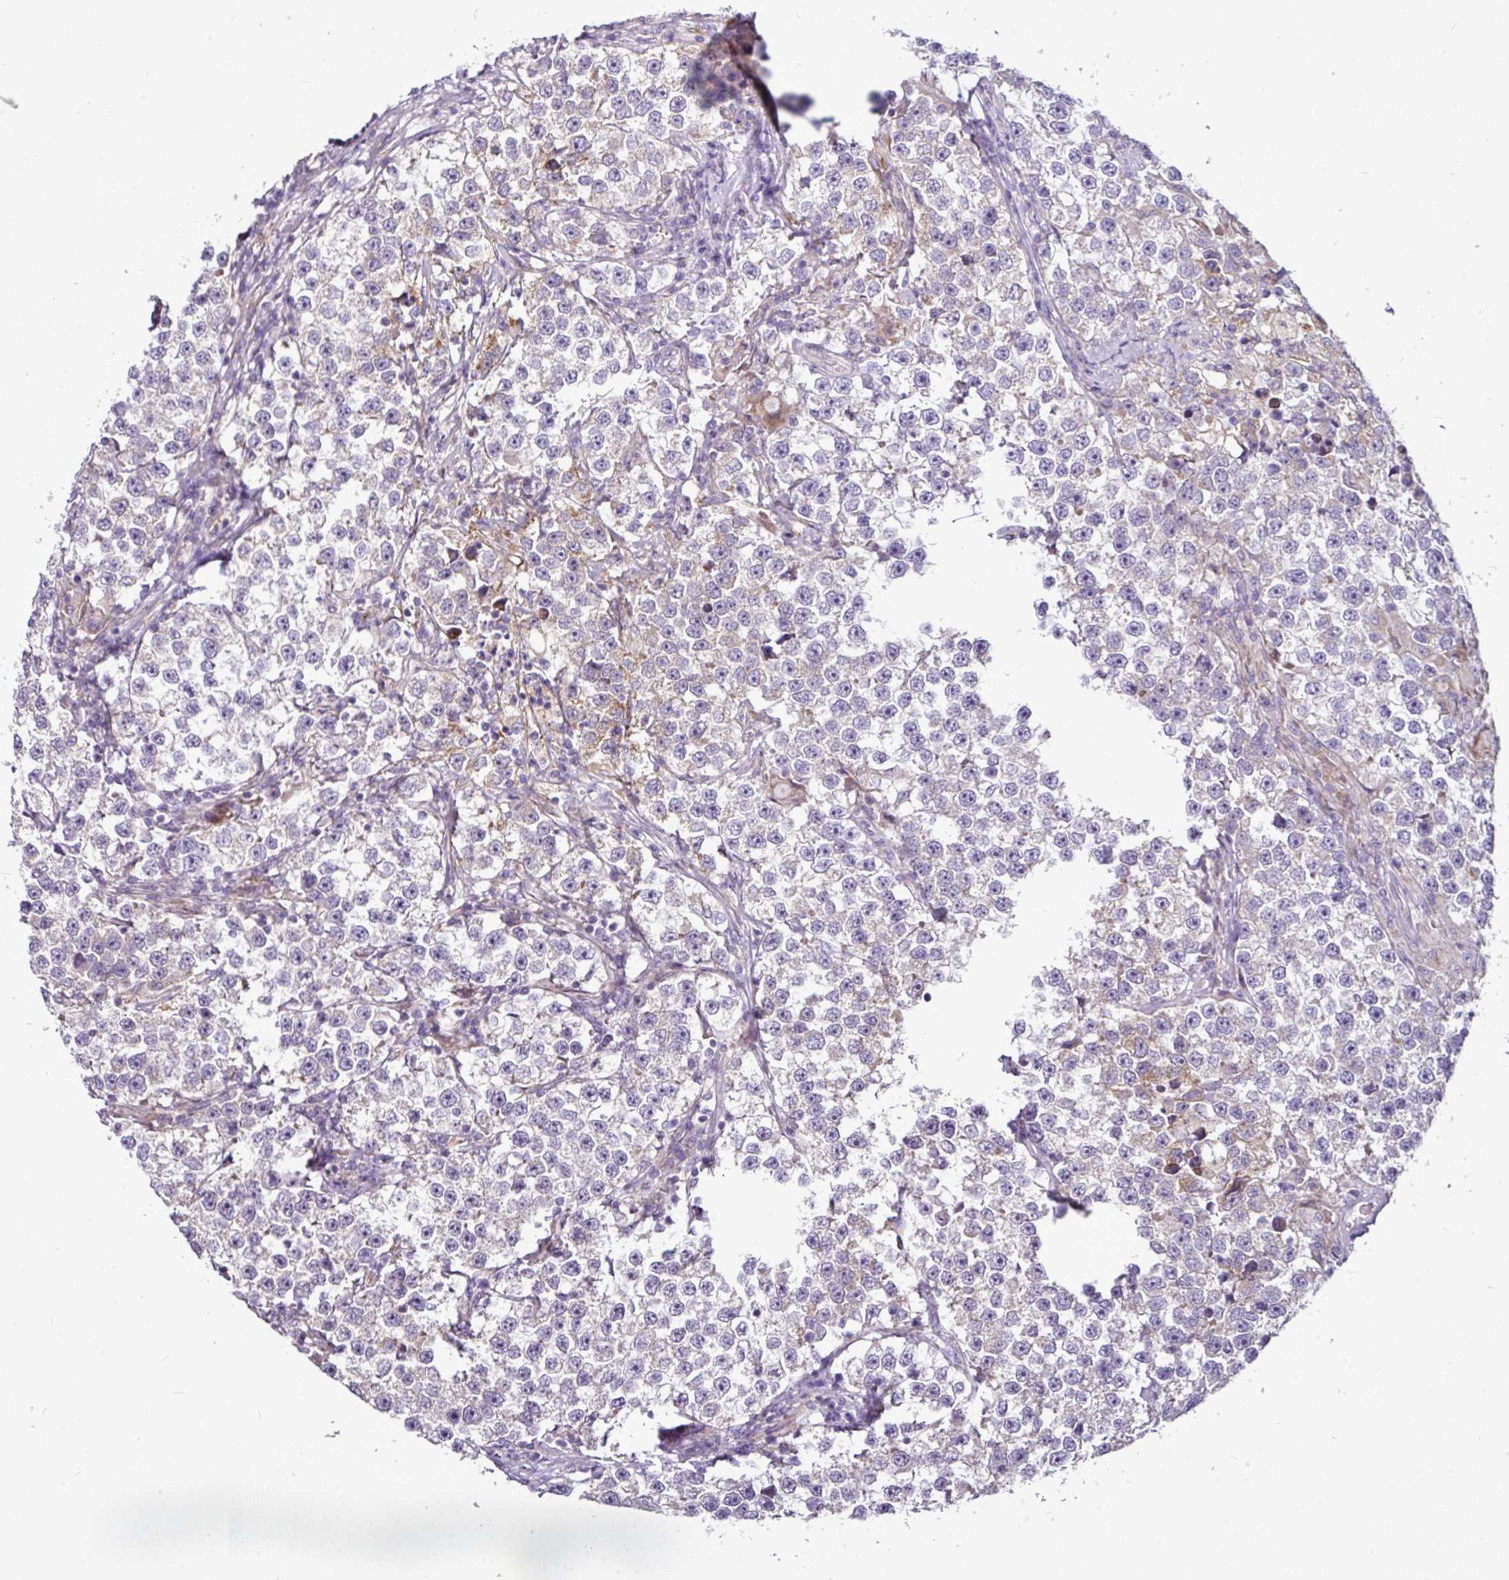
{"staining": {"intensity": "negative", "quantity": "none", "location": "none"}, "tissue": "testis cancer", "cell_type": "Tumor cells", "image_type": "cancer", "snomed": [{"axis": "morphology", "description": "Seminoma, NOS"}, {"axis": "topography", "description": "Testis"}], "caption": "This photomicrograph is of testis seminoma stained with immunohistochemistry to label a protein in brown with the nuclei are counter-stained blue. There is no expression in tumor cells.", "gene": "GAN", "patient": {"sex": "male", "age": 46}}